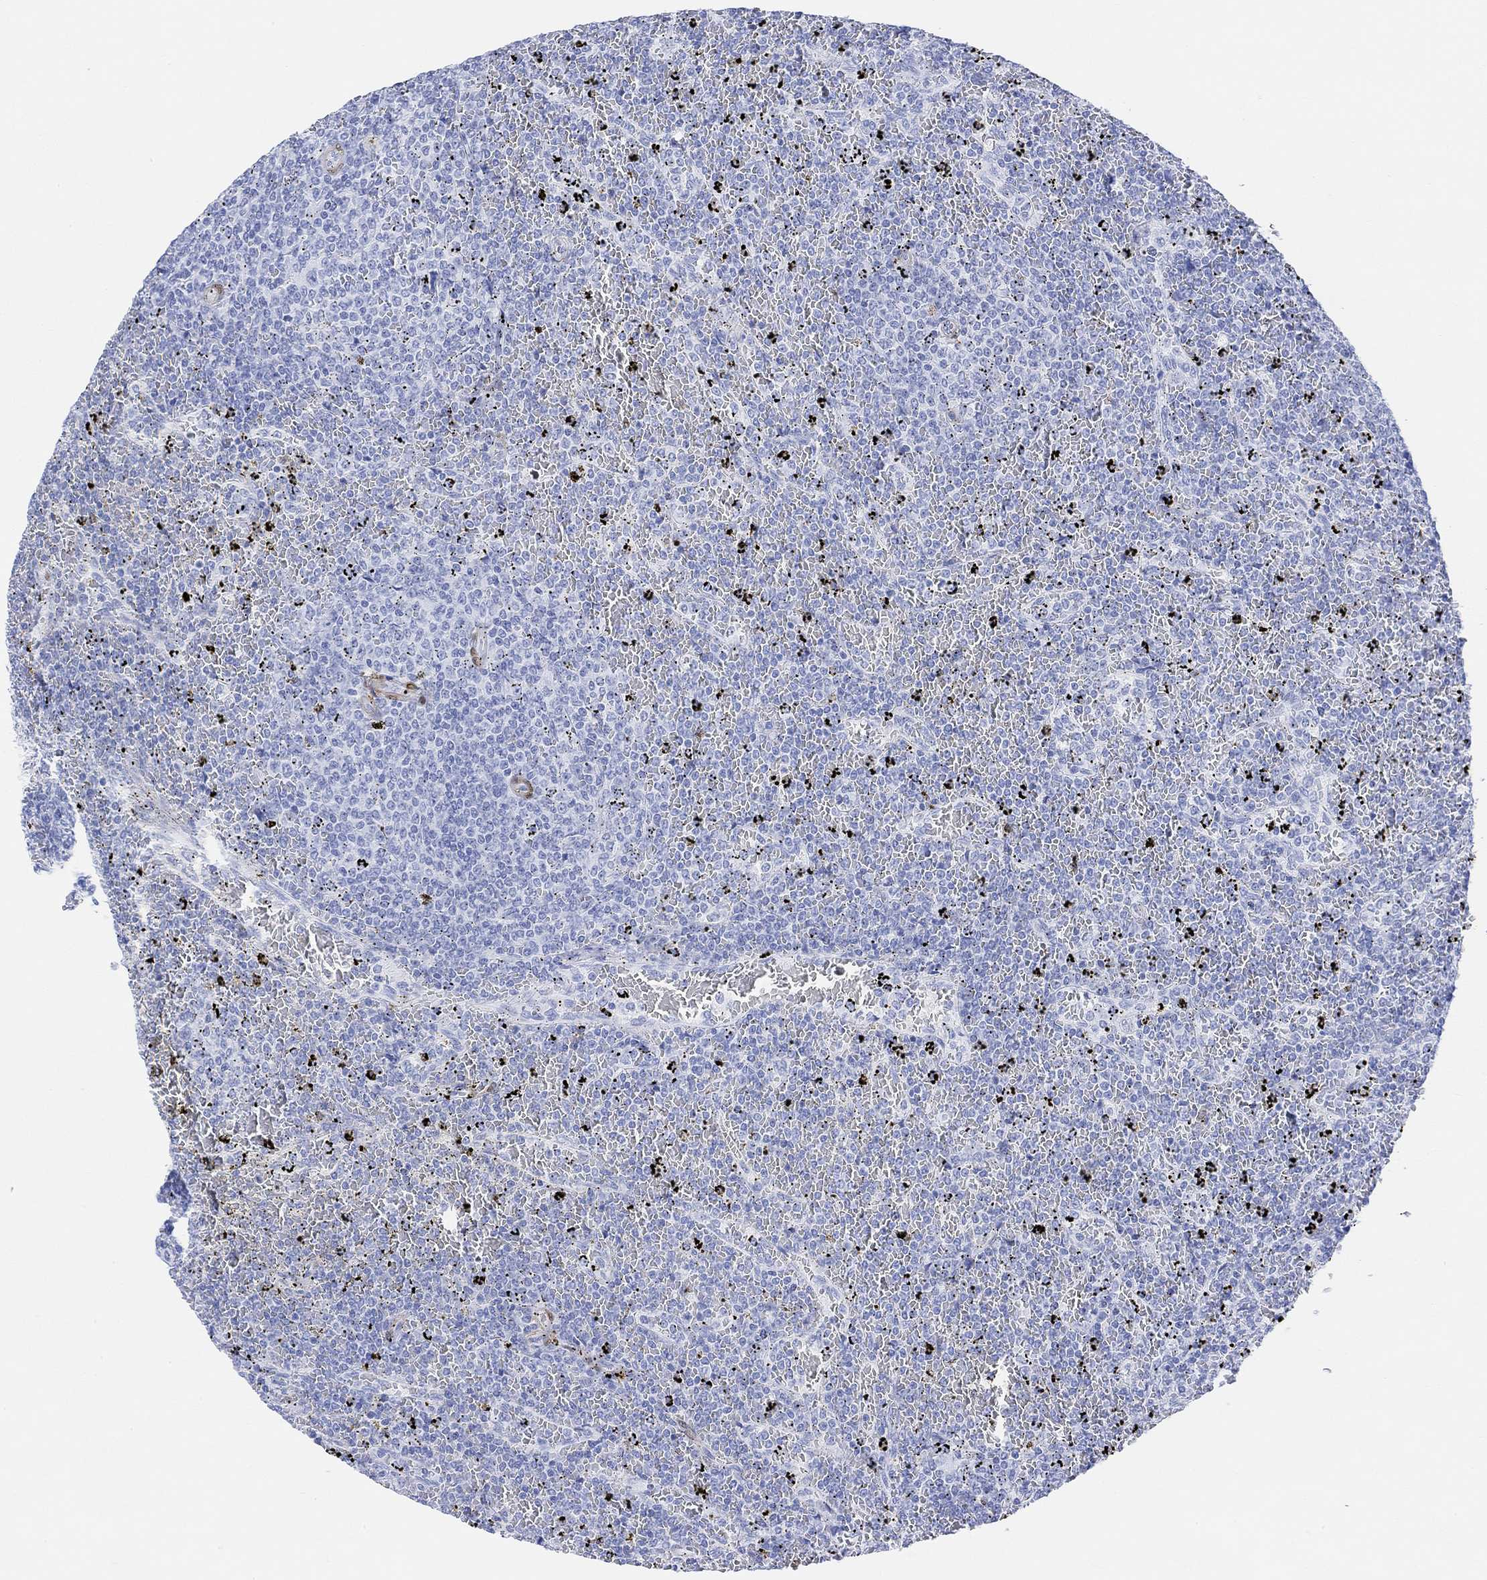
{"staining": {"intensity": "negative", "quantity": "none", "location": "none"}, "tissue": "lymphoma", "cell_type": "Tumor cells", "image_type": "cancer", "snomed": [{"axis": "morphology", "description": "Malignant lymphoma, non-Hodgkin's type, Low grade"}, {"axis": "topography", "description": "Spleen"}], "caption": "Low-grade malignant lymphoma, non-Hodgkin's type was stained to show a protein in brown. There is no significant staining in tumor cells.", "gene": "TPPP3", "patient": {"sex": "female", "age": 77}}